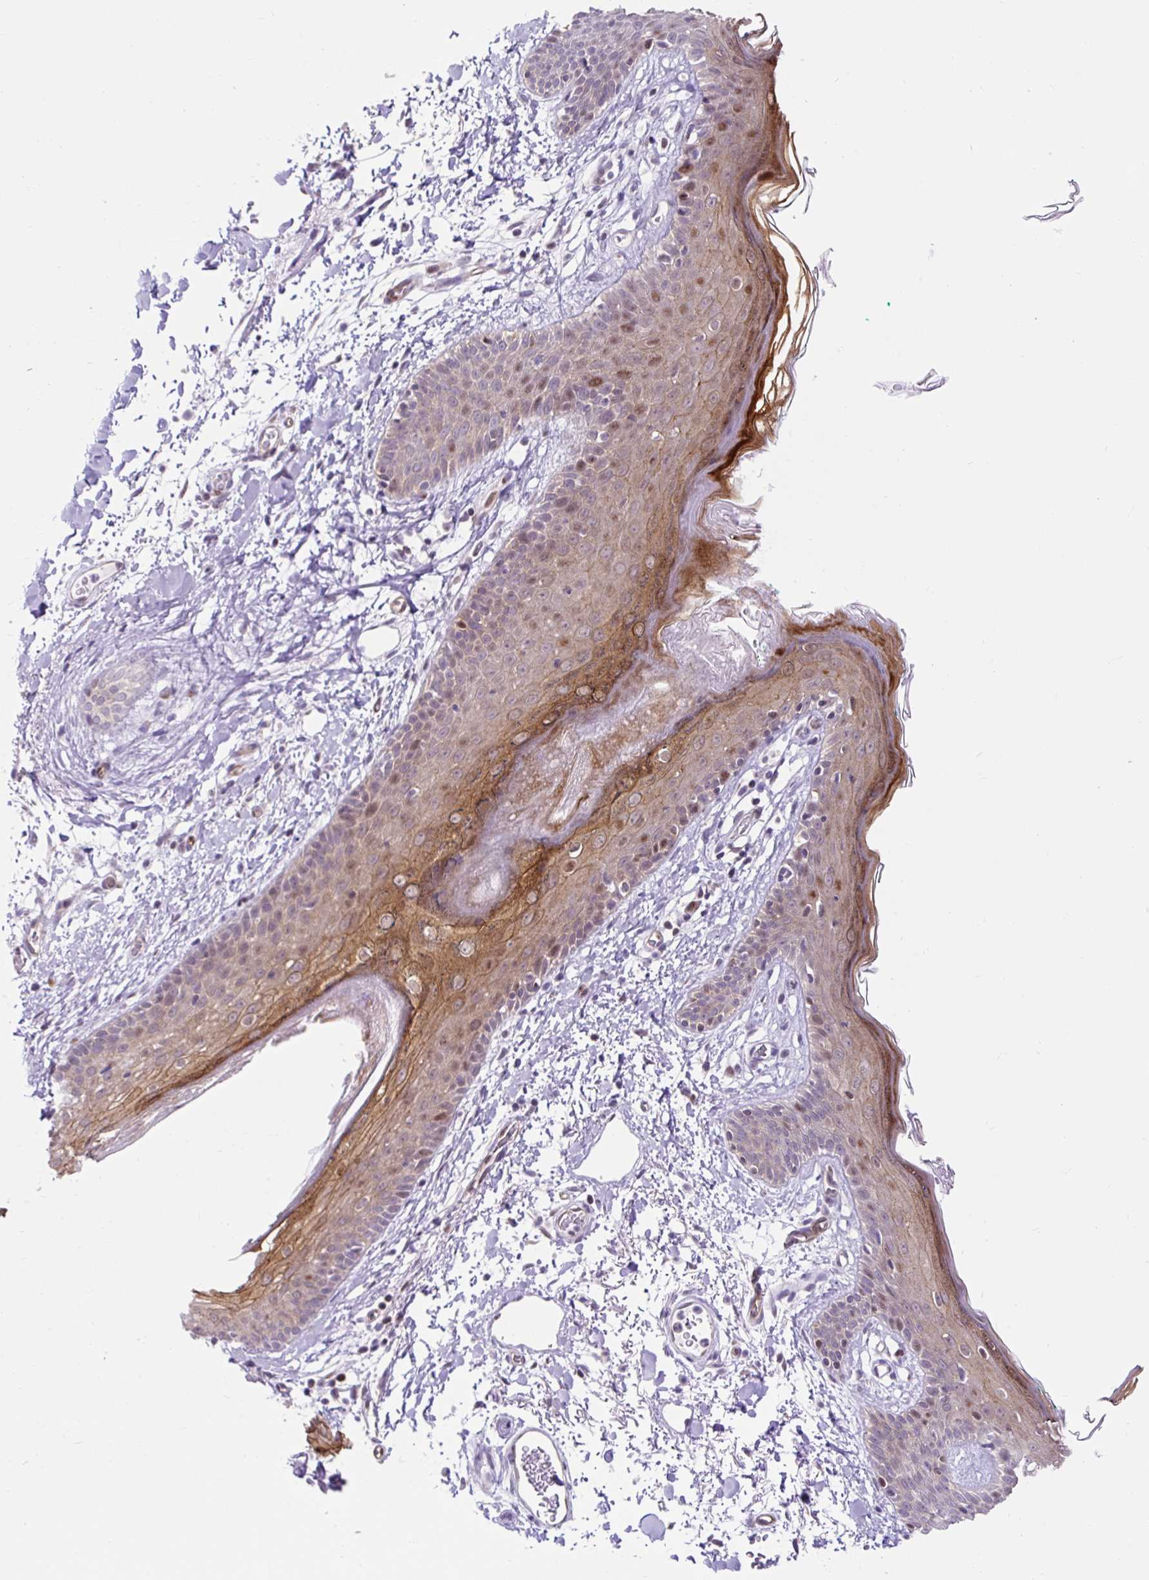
{"staining": {"intensity": "negative", "quantity": "none", "location": "none"}, "tissue": "skin", "cell_type": "Fibroblasts", "image_type": "normal", "snomed": [{"axis": "morphology", "description": "Normal tissue, NOS"}, {"axis": "topography", "description": "Skin"}], "caption": "Protein analysis of normal skin shows no significant expression in fibroblasts. (Stains: DAB (3,3'-diaminobenzidine) immunohistochemistry with hematoxylin counter stain, Microscopy: brightfield microscopy at high magnification).", "gene": "HIP1R", "patient": {"sex": "male", "age": 79}}